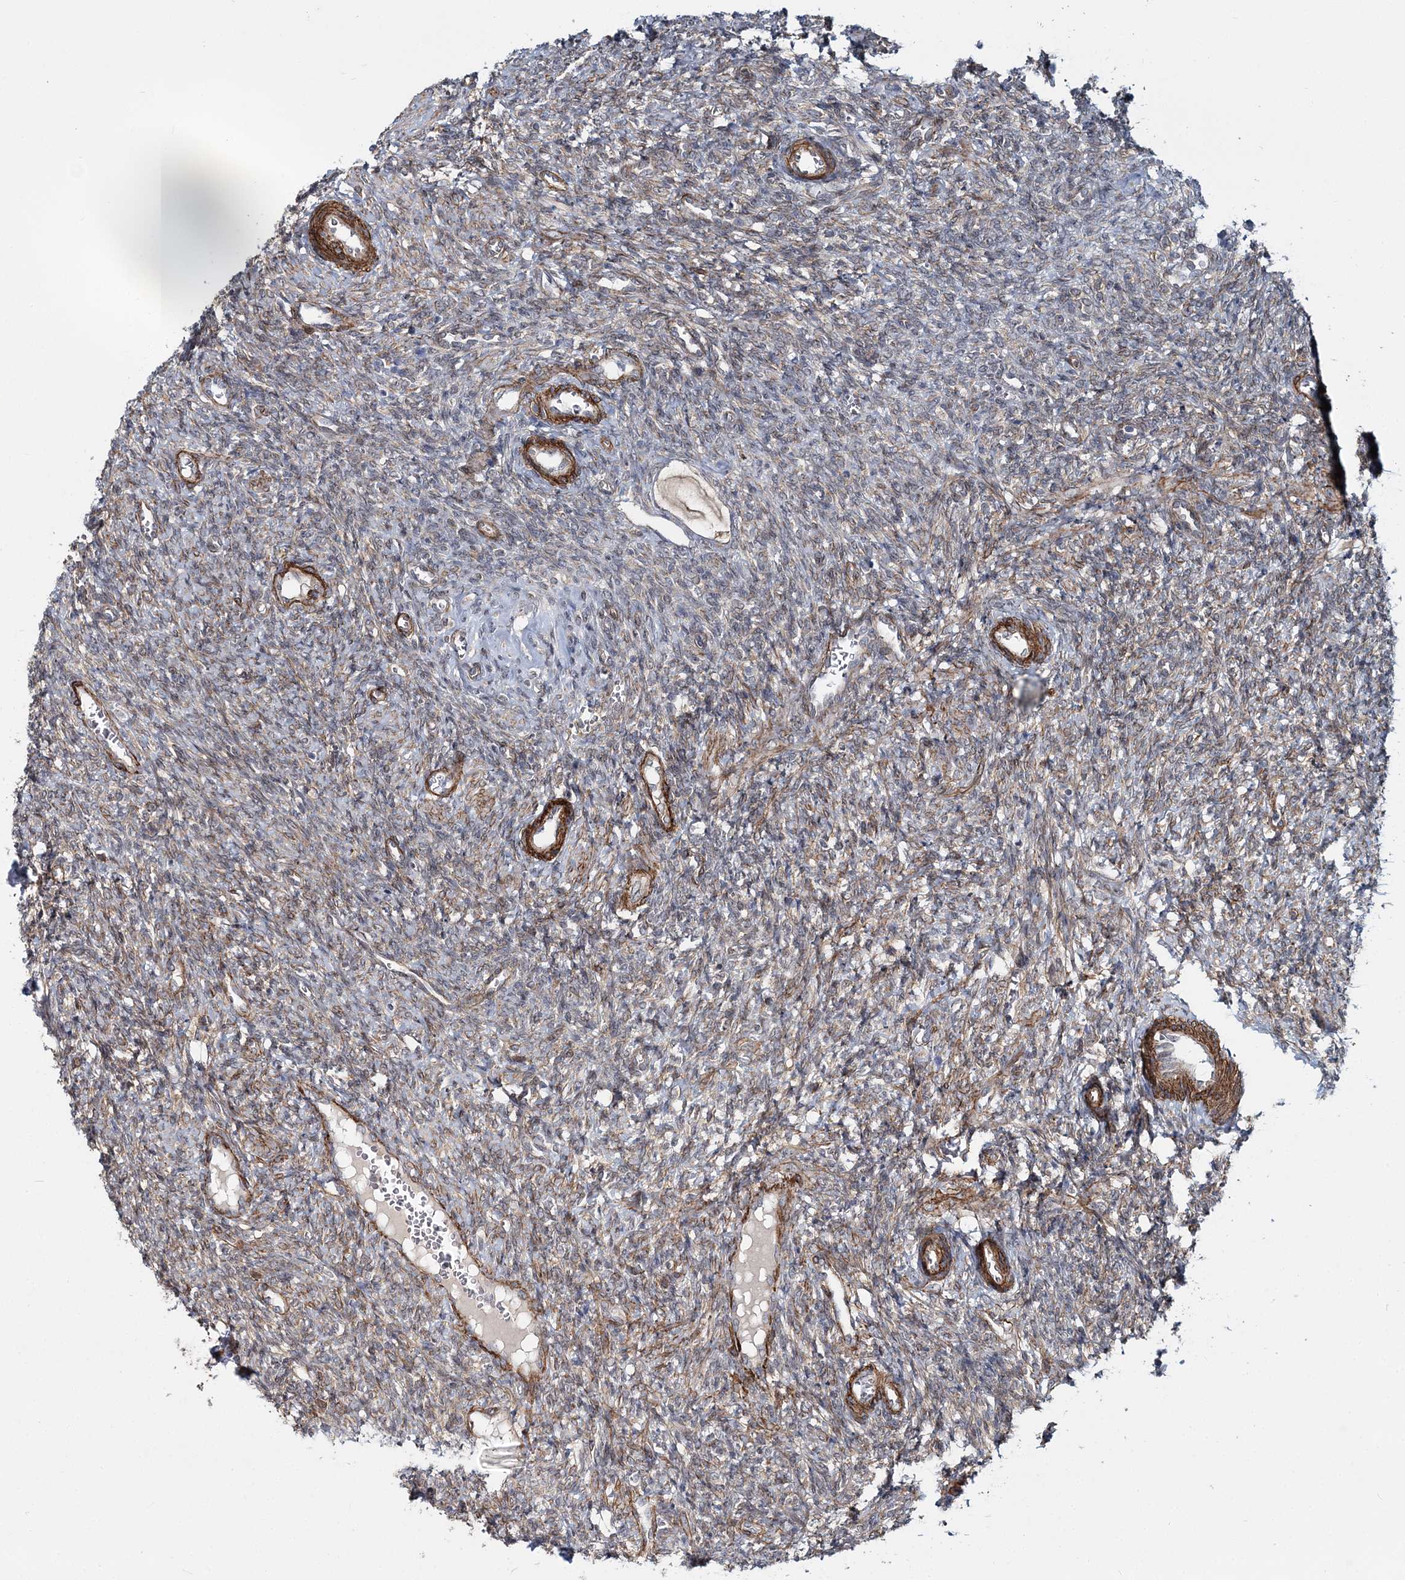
{"staining": {"intensity": "moderate", "quantity": "<25%", "location": "cytoplasmic/membranous"}, "tissue": "ovary", "cell_type": "Ovarian stroma cells", "image_type": "normal", "snomed": [{"axis": "morphology", "description": "Normal tissue, NOS"}, {"axis": "topography", "description": "Ovary"}], "caption": "Protein analysis of benign ovary demonstrates moderate cytoplasmic/membranous expression in about <25% of ovarian stroma cells. The staining was performed using DAB to visualize the protein expression in brown, while the nuclei were stained in blue with hematoxylin (Magnification: 20x).", "gene": "NBAS", "patient": {"sex": "female", "age": 41}}